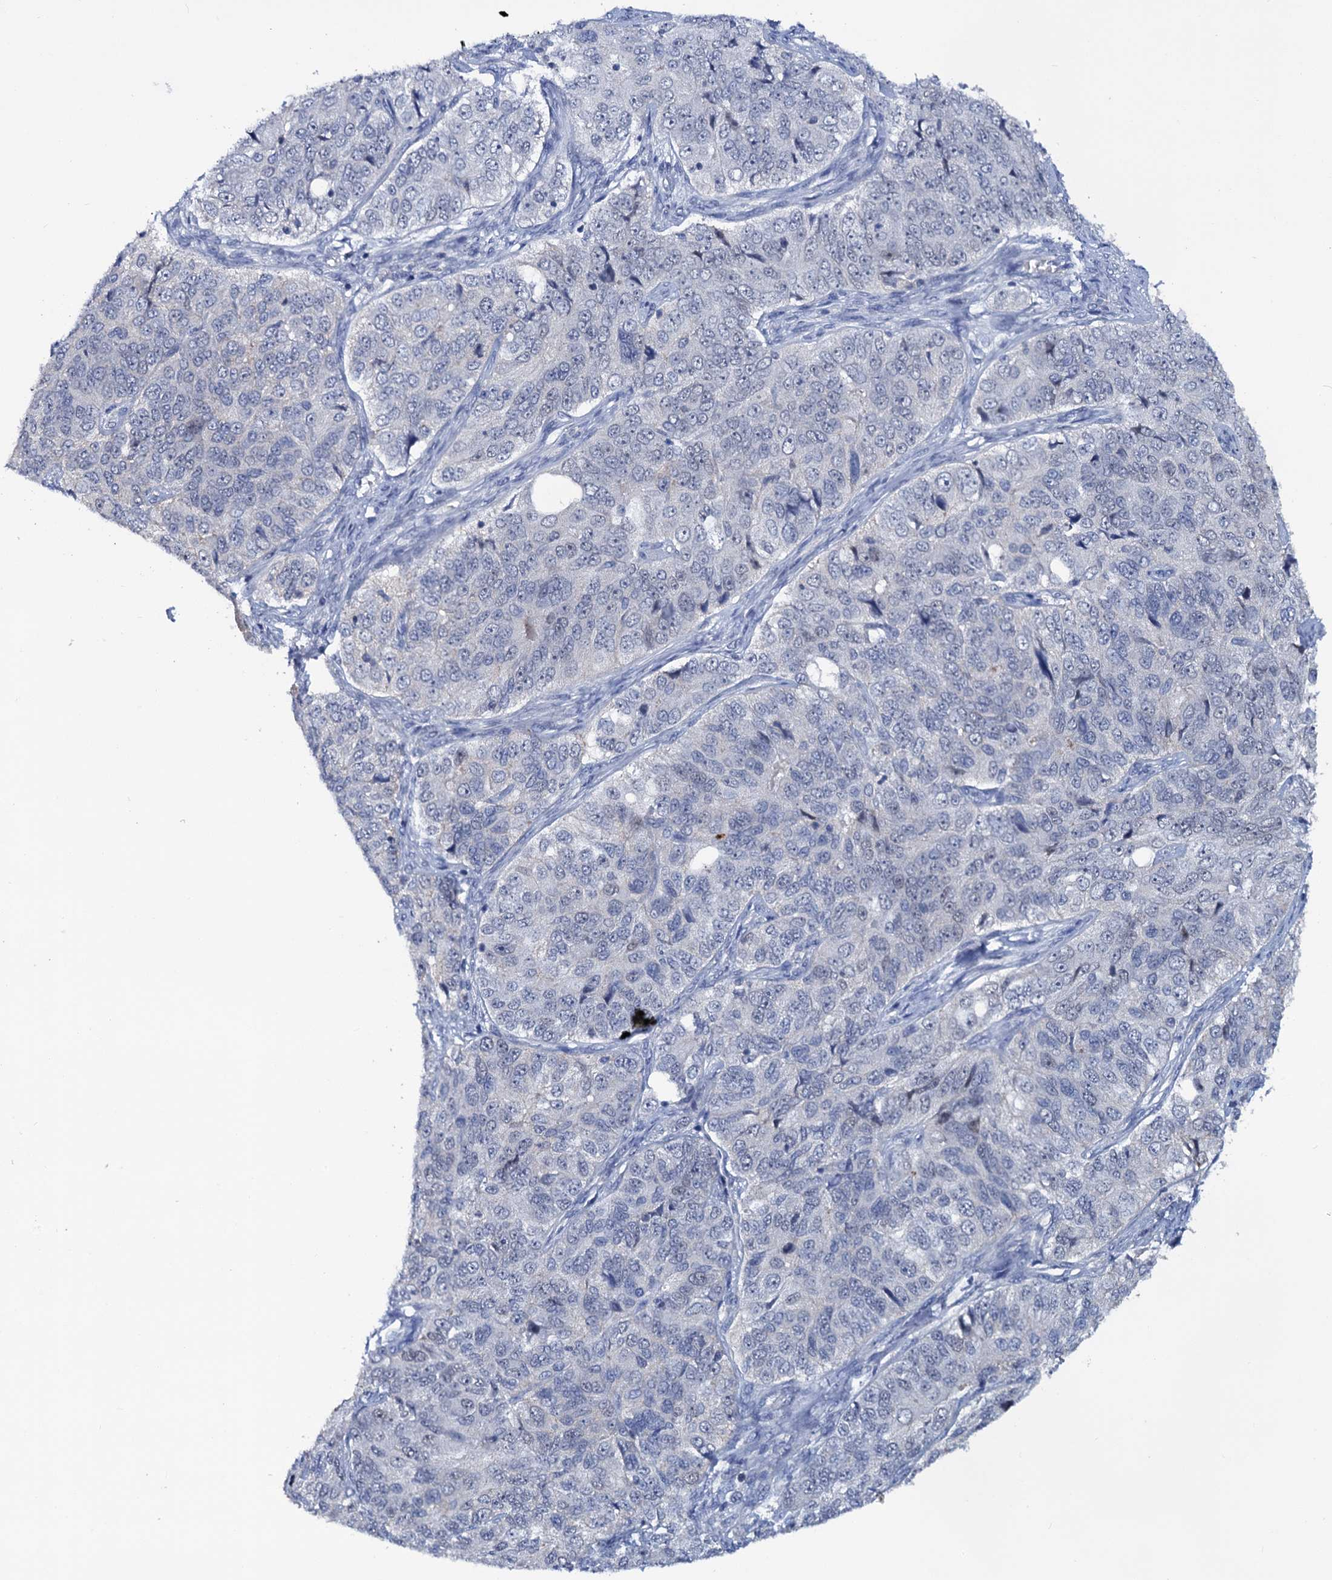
{"staining": {"intensity": "negative", "quantity": "none", "location": "none"}, "tissue": "ovarian cancer", "cell_type": "Tumor cells", "image_type": "cancer", "snomed": [{"axis": "morphology", "description": "Carcinoma, endometroid"}, {"axis": "topography", "description": "Ovary"}], "caption": "This image is of endometroid carcinoma (ovarian) stained with IHC to label a protein in brown with the nuclei are counter-stained blue. There is no expression in tumor cells.", "gene": "FAM111B", "patient": {"sex": "female", "age": 51}}